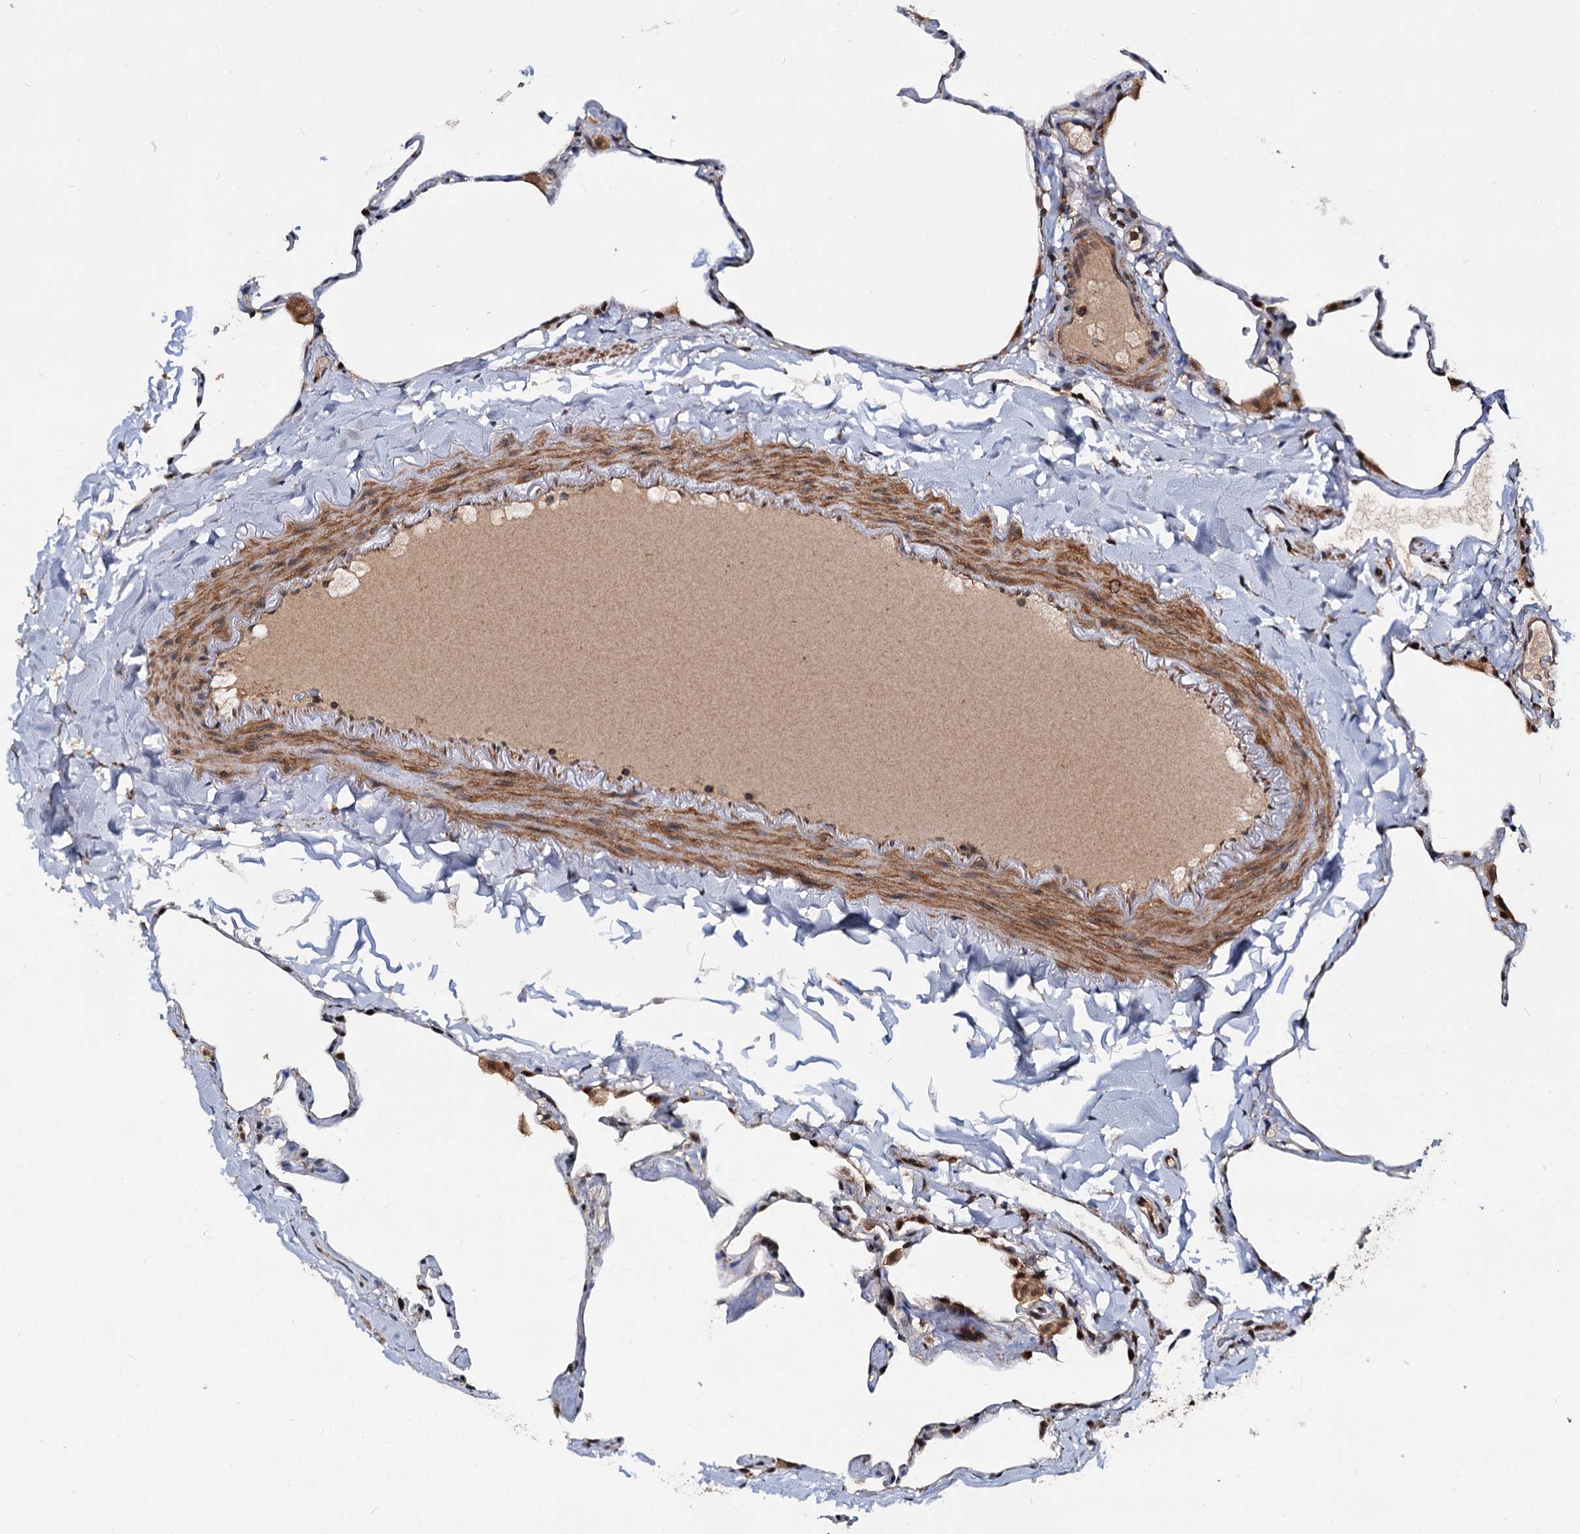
{"staining": {"intensity": "moderate", "quantity": "25%-75%", "location": "cytoplasmic/membranous"}, "tissue": "lung", "cell_type": "Alveolar cells", "image_type": "normal", "snomed": [{"axis": "morphology", "description": "Normal tissue, NOS"}, {"axis": "topography", "description": "Lung"}], "caption": "This image displays benign lung stained with immunohistochemistry to label a protein in brown. The cytoplasmic/membranous of alveolar cells show moderate positivity for the protein. Nuclei are counter-stained blue.", "gene": "CEP76", "patient": {"sex": "male", "age": 65}}